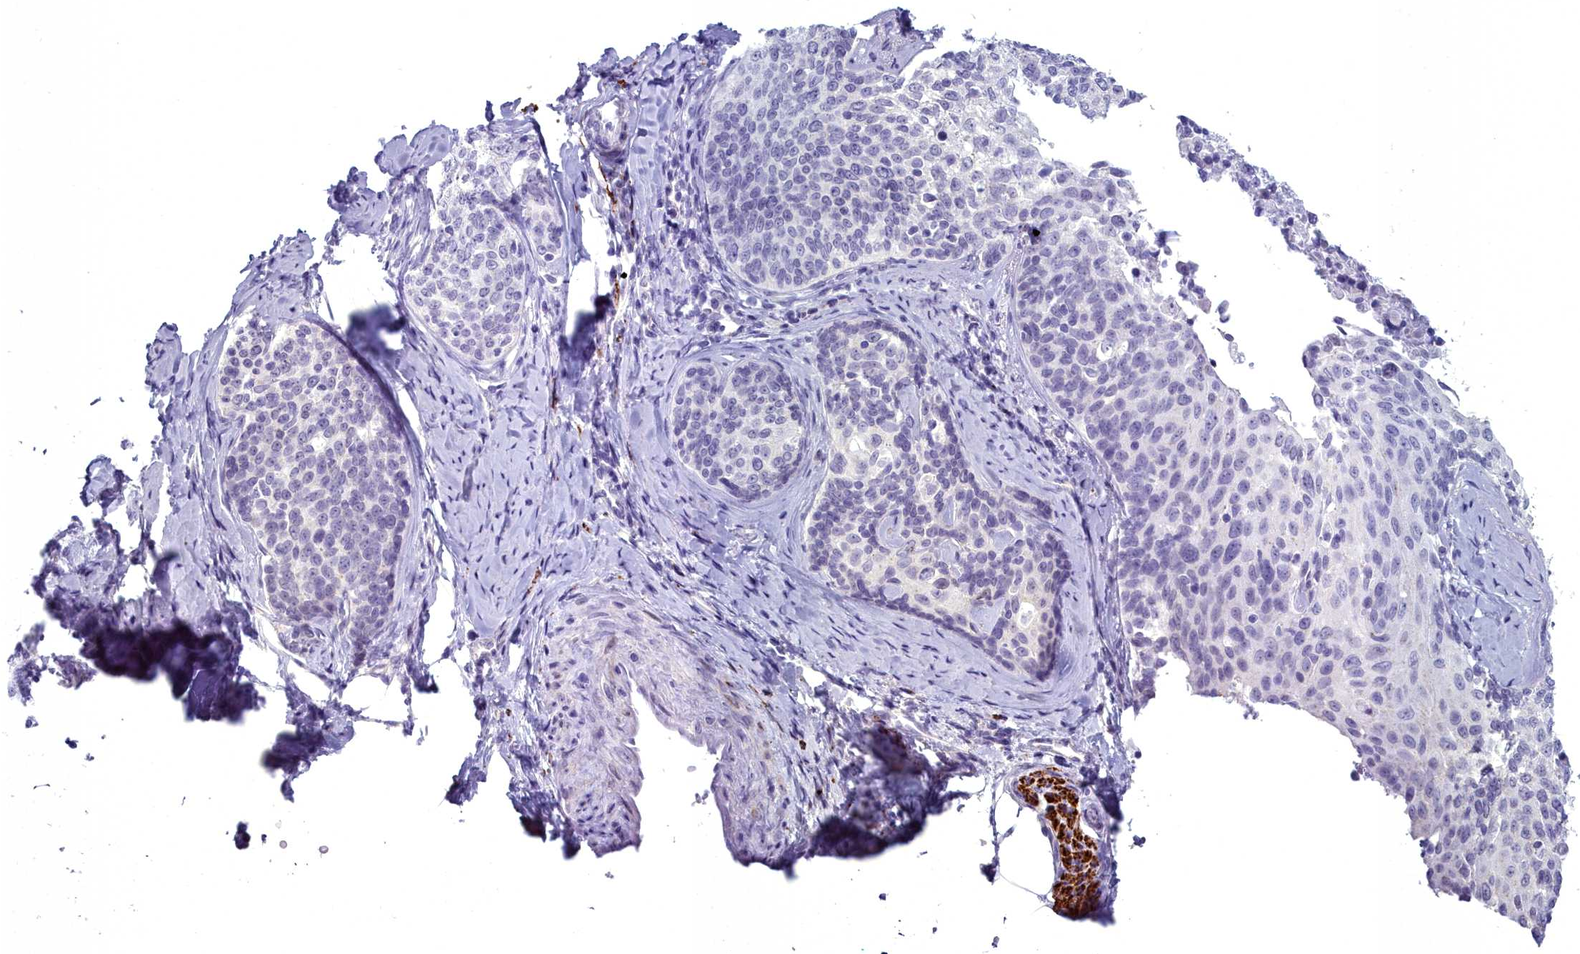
{"staining": {"intensity": "negative", "quantity": "none", "location": "none"}, "tissue": "cervical cancer", "cell_type": "Tumor cells", "image_type": "cancer", "snomed": [{"axis": "morphology", "description": "Squamous cell carcinoma, NOS"}, {"axis": "topography", "description": "Cervix"}], "caption": "Immunohistochemistry (IHC) photomicrograph of squamous cell carcinoma (cervical) stained for a protein (brown), which displays no staining in tumor cells.", "gene": "MAP6", "patient": {"sex": "female", "age": 50}}